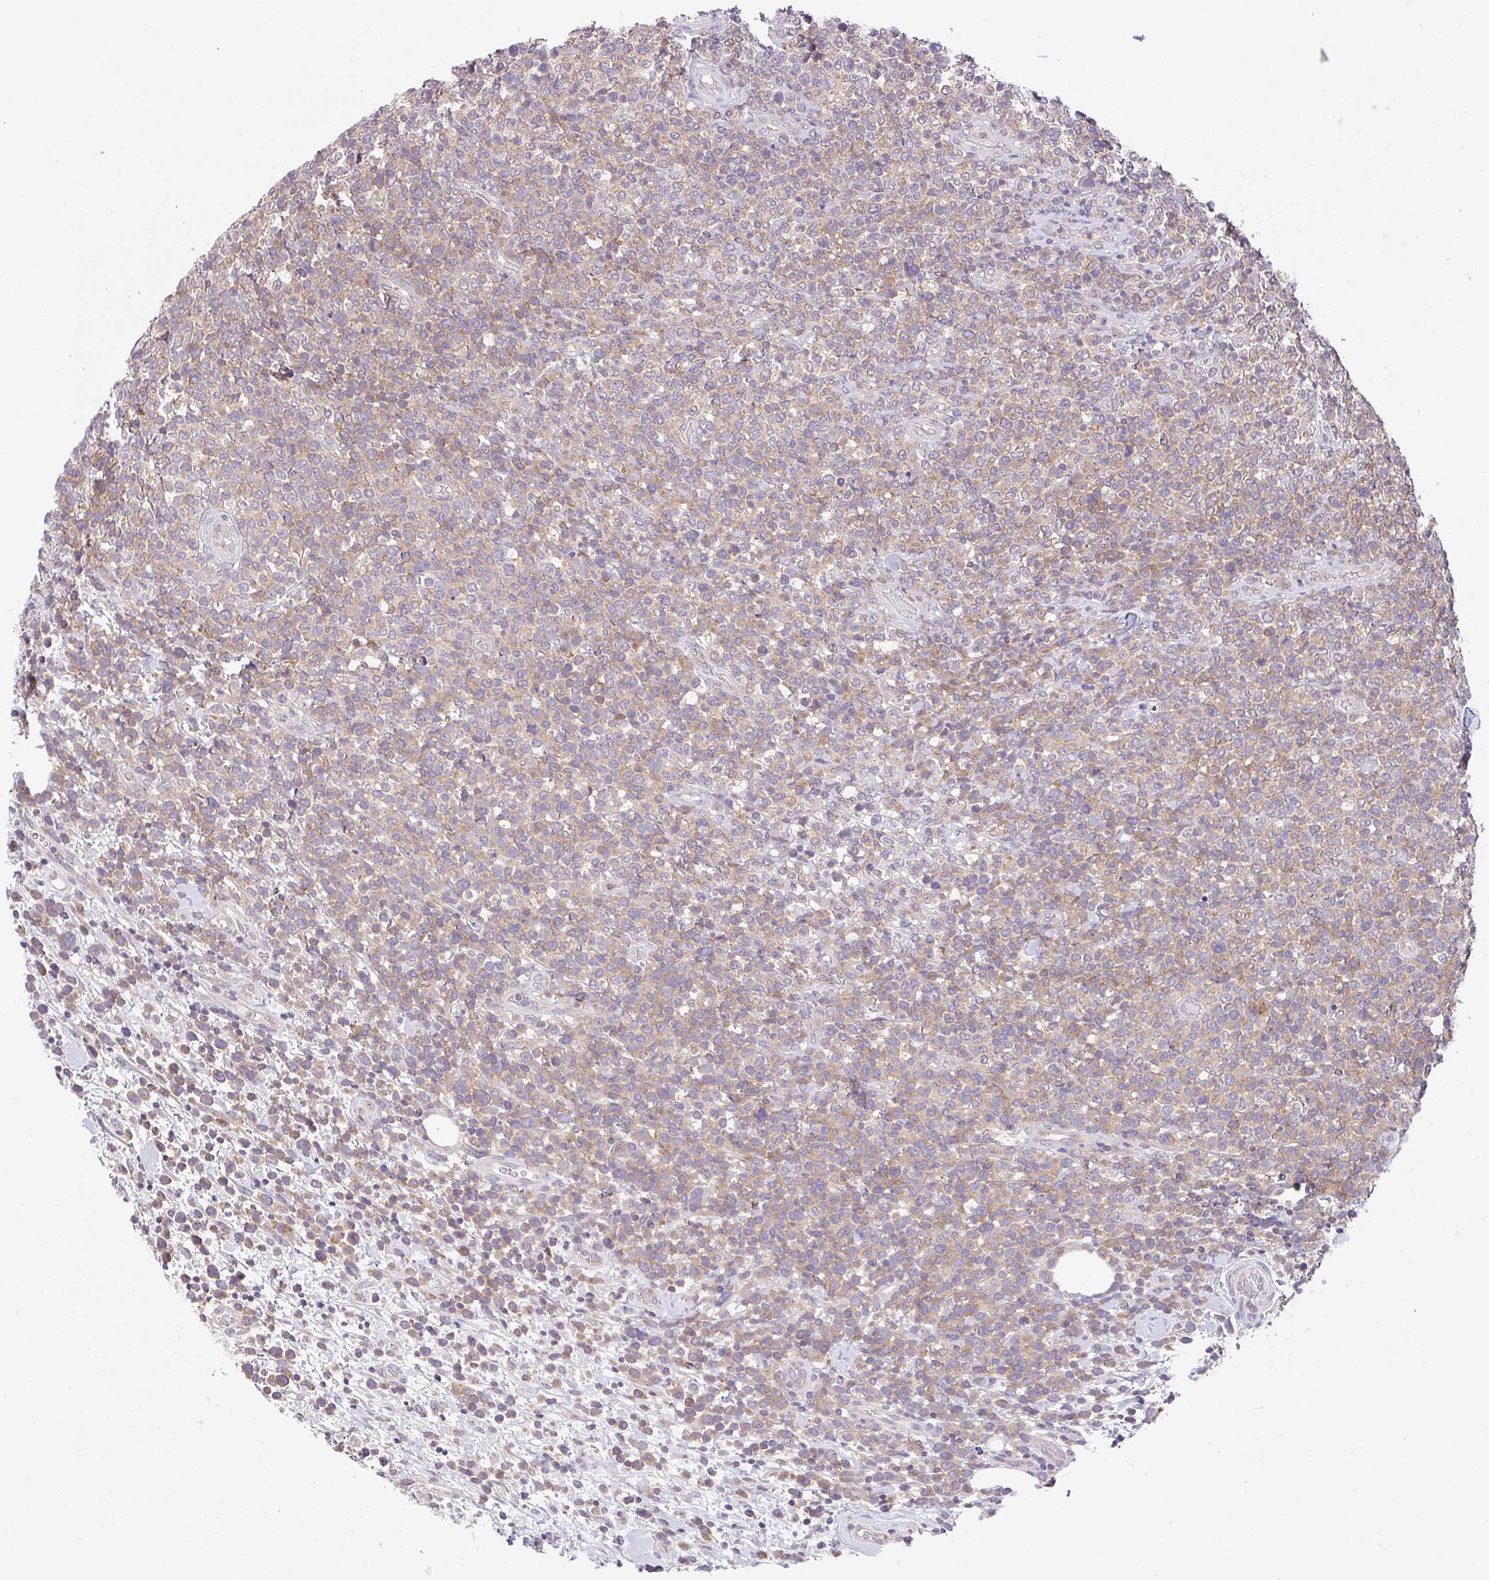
{"staining": {"intensity": "moderate", "quantity": "25%-75%", "location": "cytoplasmic/membranous"}, "tissue": "lymphoma", "cell_type": "Tumor cells", "image_type": "cancer", "snomed": [{"axis": "morphology", "description": "Malignant lymphoma, non-Hodgkin's type, High grade"}, {"axis": "topography", "description": "Soft tissue"}], "caption": "Malignant lymphoma, non-Hodgkin's type (high-grade) stained for a protein (brown) reveals moderate cytoplasmic/membranous positive expression in approximately 25%-75% of tumor cells.", "gene": "RALBP1", "patient": {"sex": "female", "age": 56}}